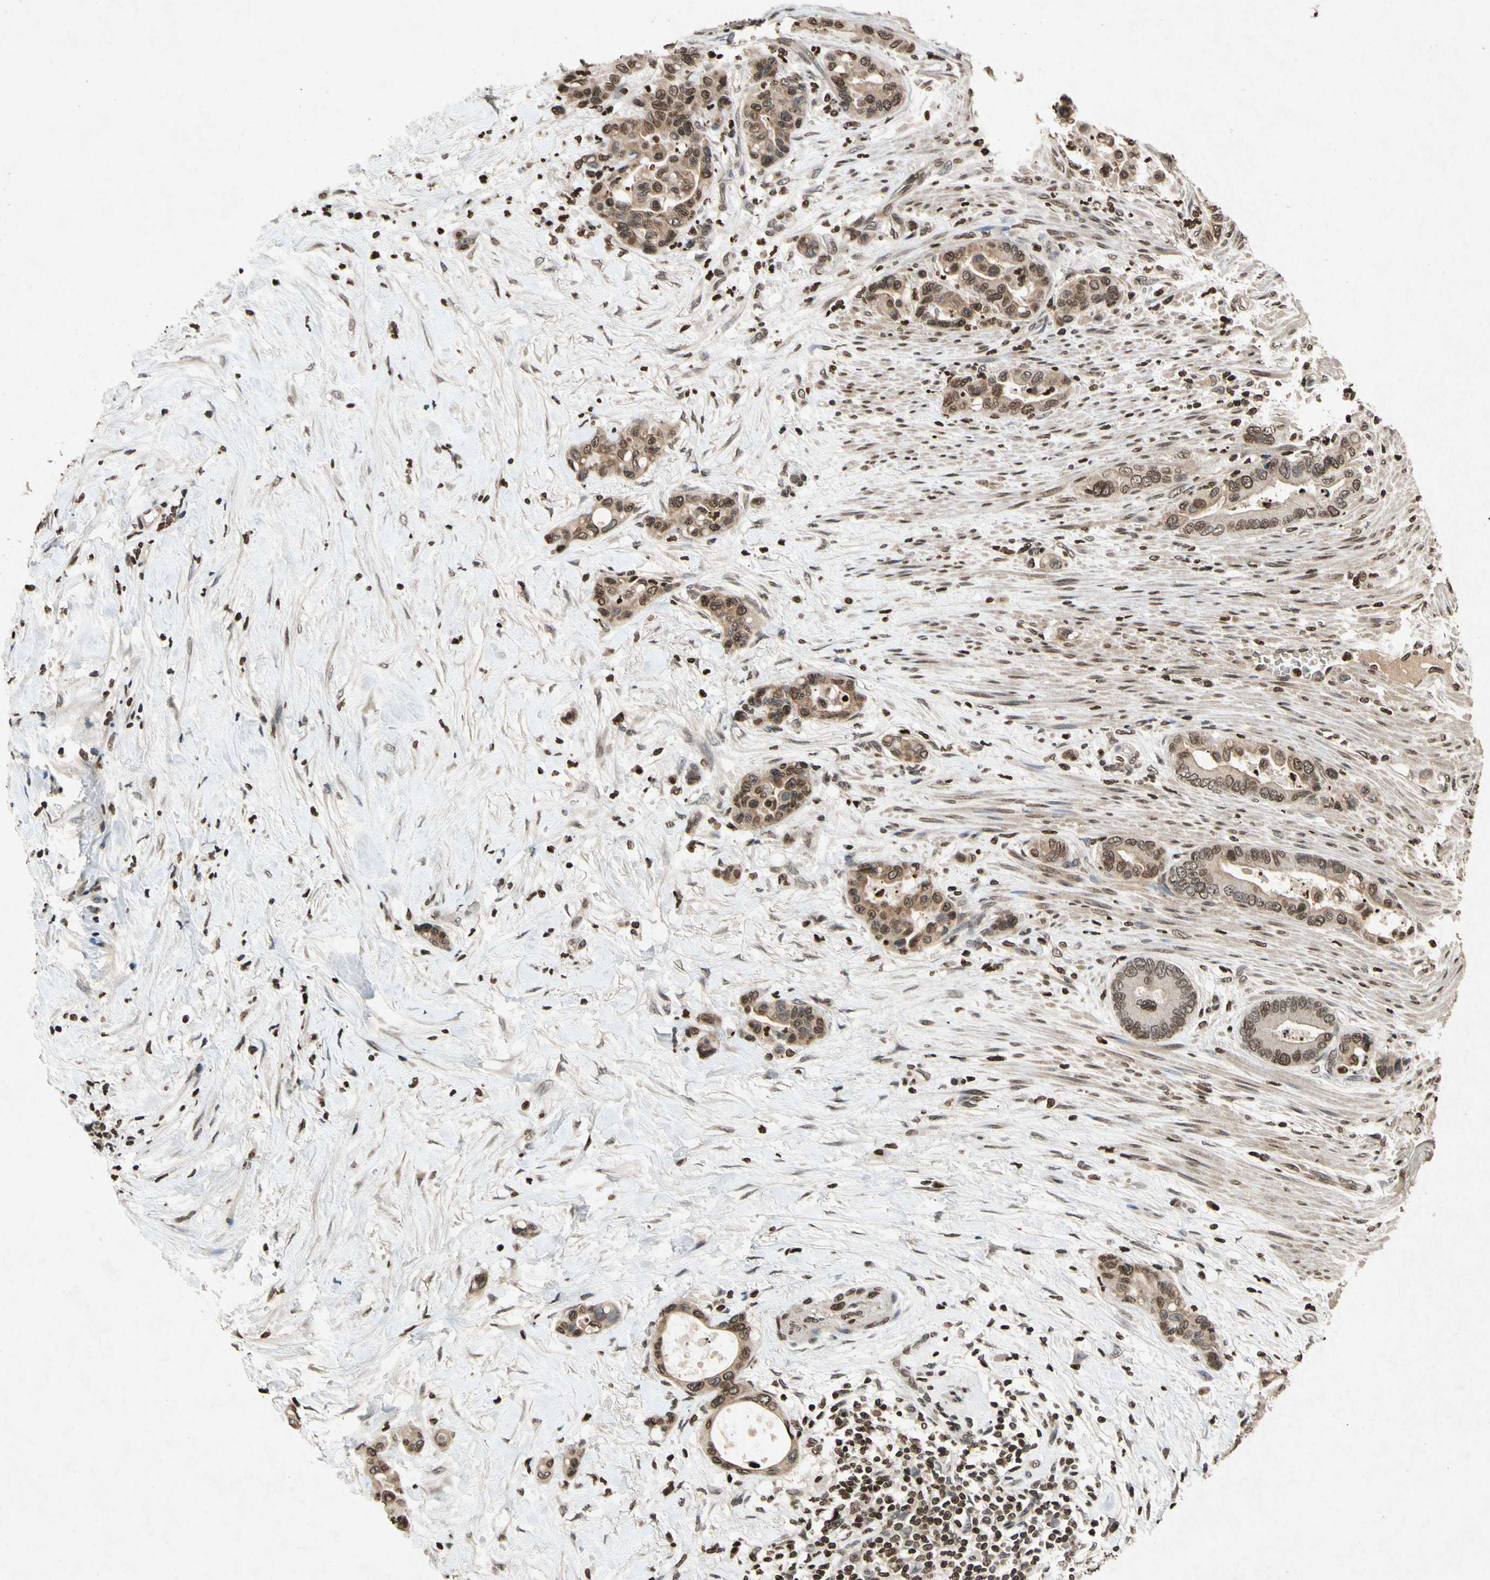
{"staining": {"intensity": "moderate", "quantity": "25%-75%", "location": "cytoplasmic/membranous,nuclear"}, "tissue": "colorectal cancer", "cell_type": "Tumor cells", "image_type": "cancer", "snomed": [{"axis": "morphology", "description": "Normal tissue, NOS"}, {"axis": "morphology", "description": "Adenocarcinoma, NOS"}, {"axis": "topography", "description": "Colon"}], "caption": "Moderate cytoplasmic/membranous and nuclear expression for a protein is identified in approximately 25%-75% of tumor cells of colorectal adenocarcinoma using immunohistochemistry (IHC).", "gene": "HOXB3", "patient": {"sex": "male", "age": 82}}